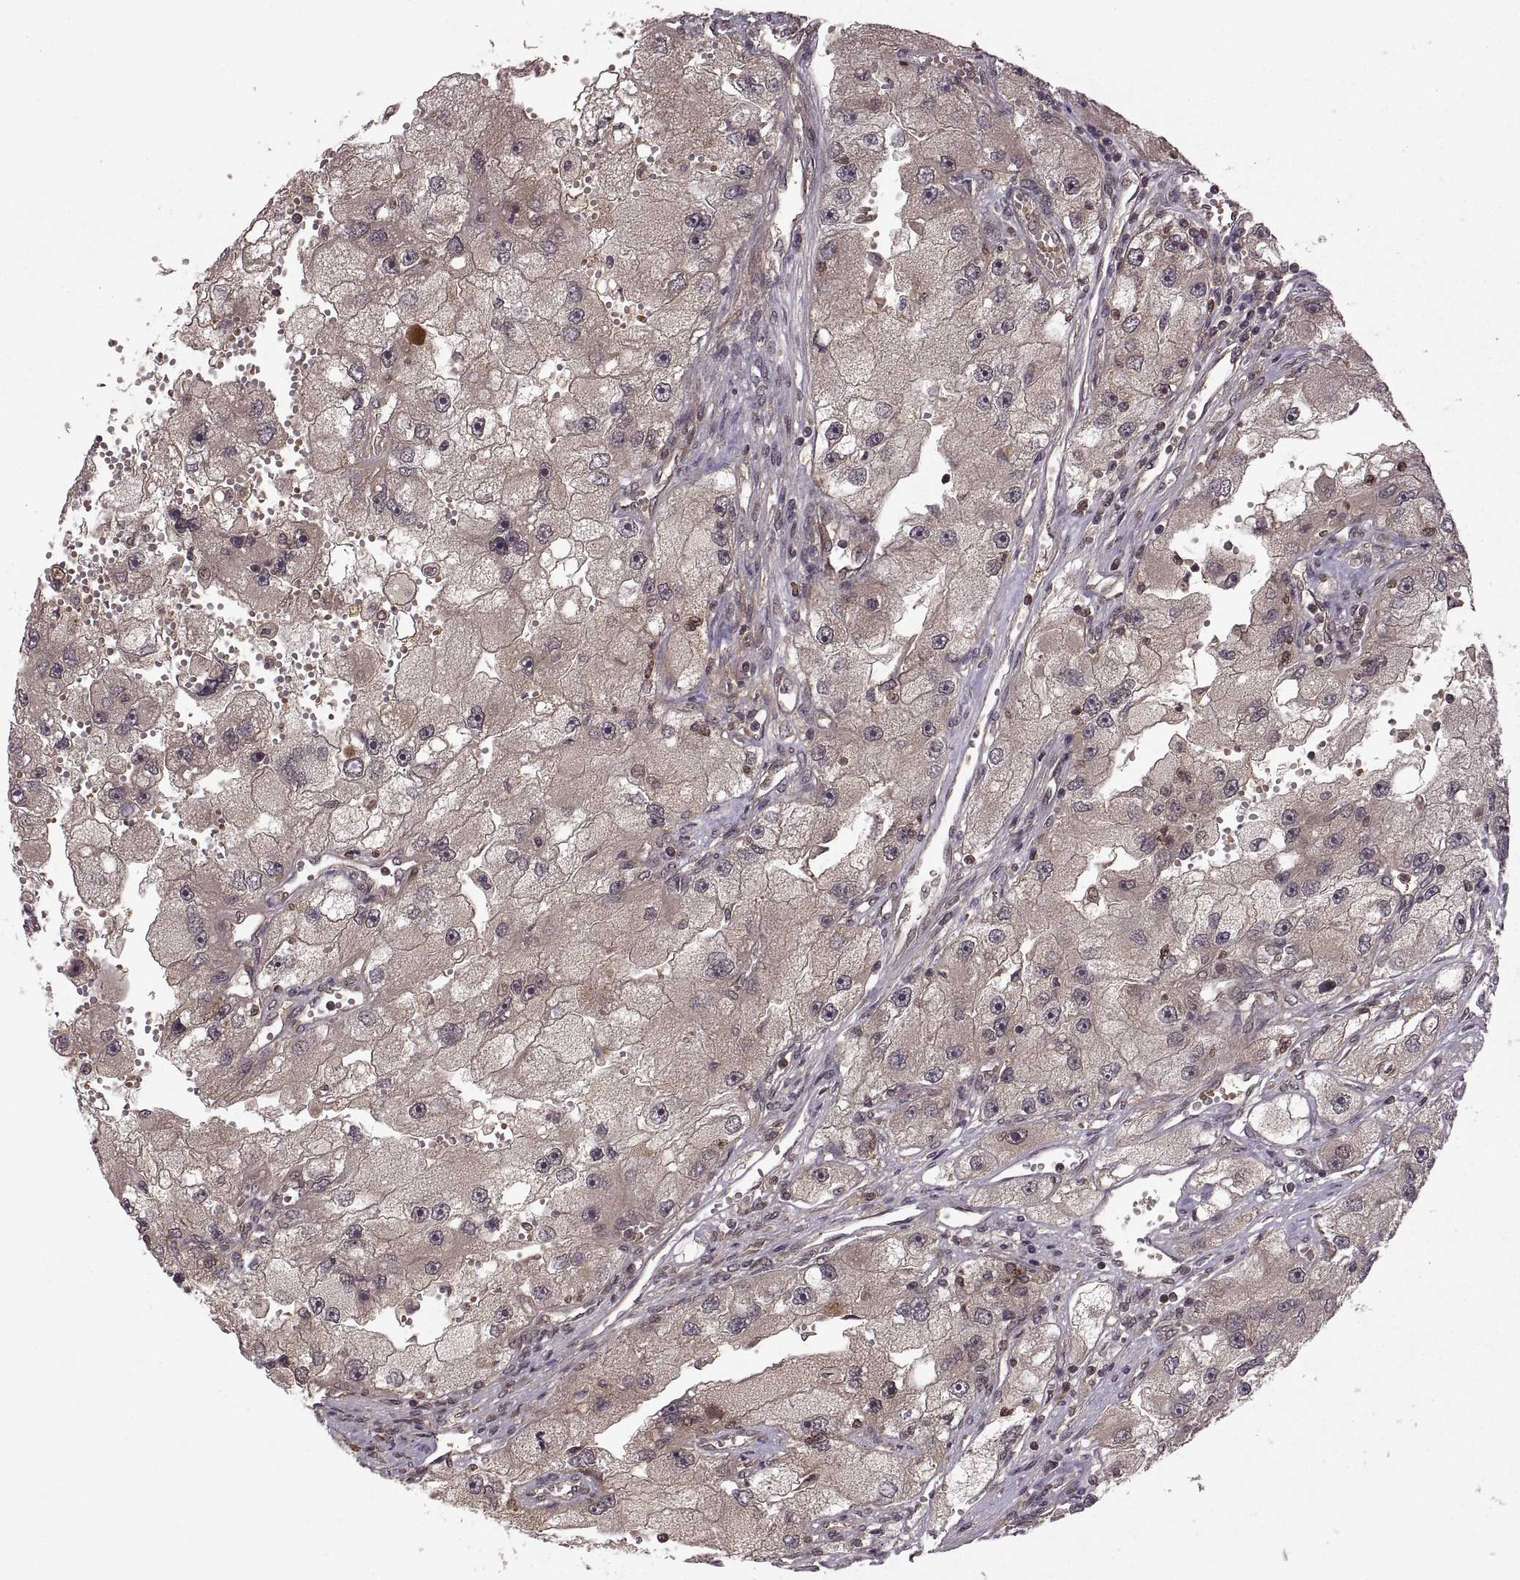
{"staining": {"intensity": "weak", "quantity": "25%-75%", "location": "cytoplasmic/membranous"}, "tissue": "renal cancer", "cell_type": "Tumor cells", "image_type": "cancer", "snomed": [{"axis": "morphology", "description": "Adenocarcinoma, NOS"}, {"axis": "topography", "description": "Kidney"}], "caption": "High-magnification brightfield microscopy of renal cancer (adenocarcinoma) stained with DAB (brown) and counterstained with hematoxylin (blue). tumor cells exhibit weak cytoplasmic/membranous staining is appreciated in about25%-75% of cells.", "gene": "DEDD", "patient": {"sex": "male", "age": 63}}